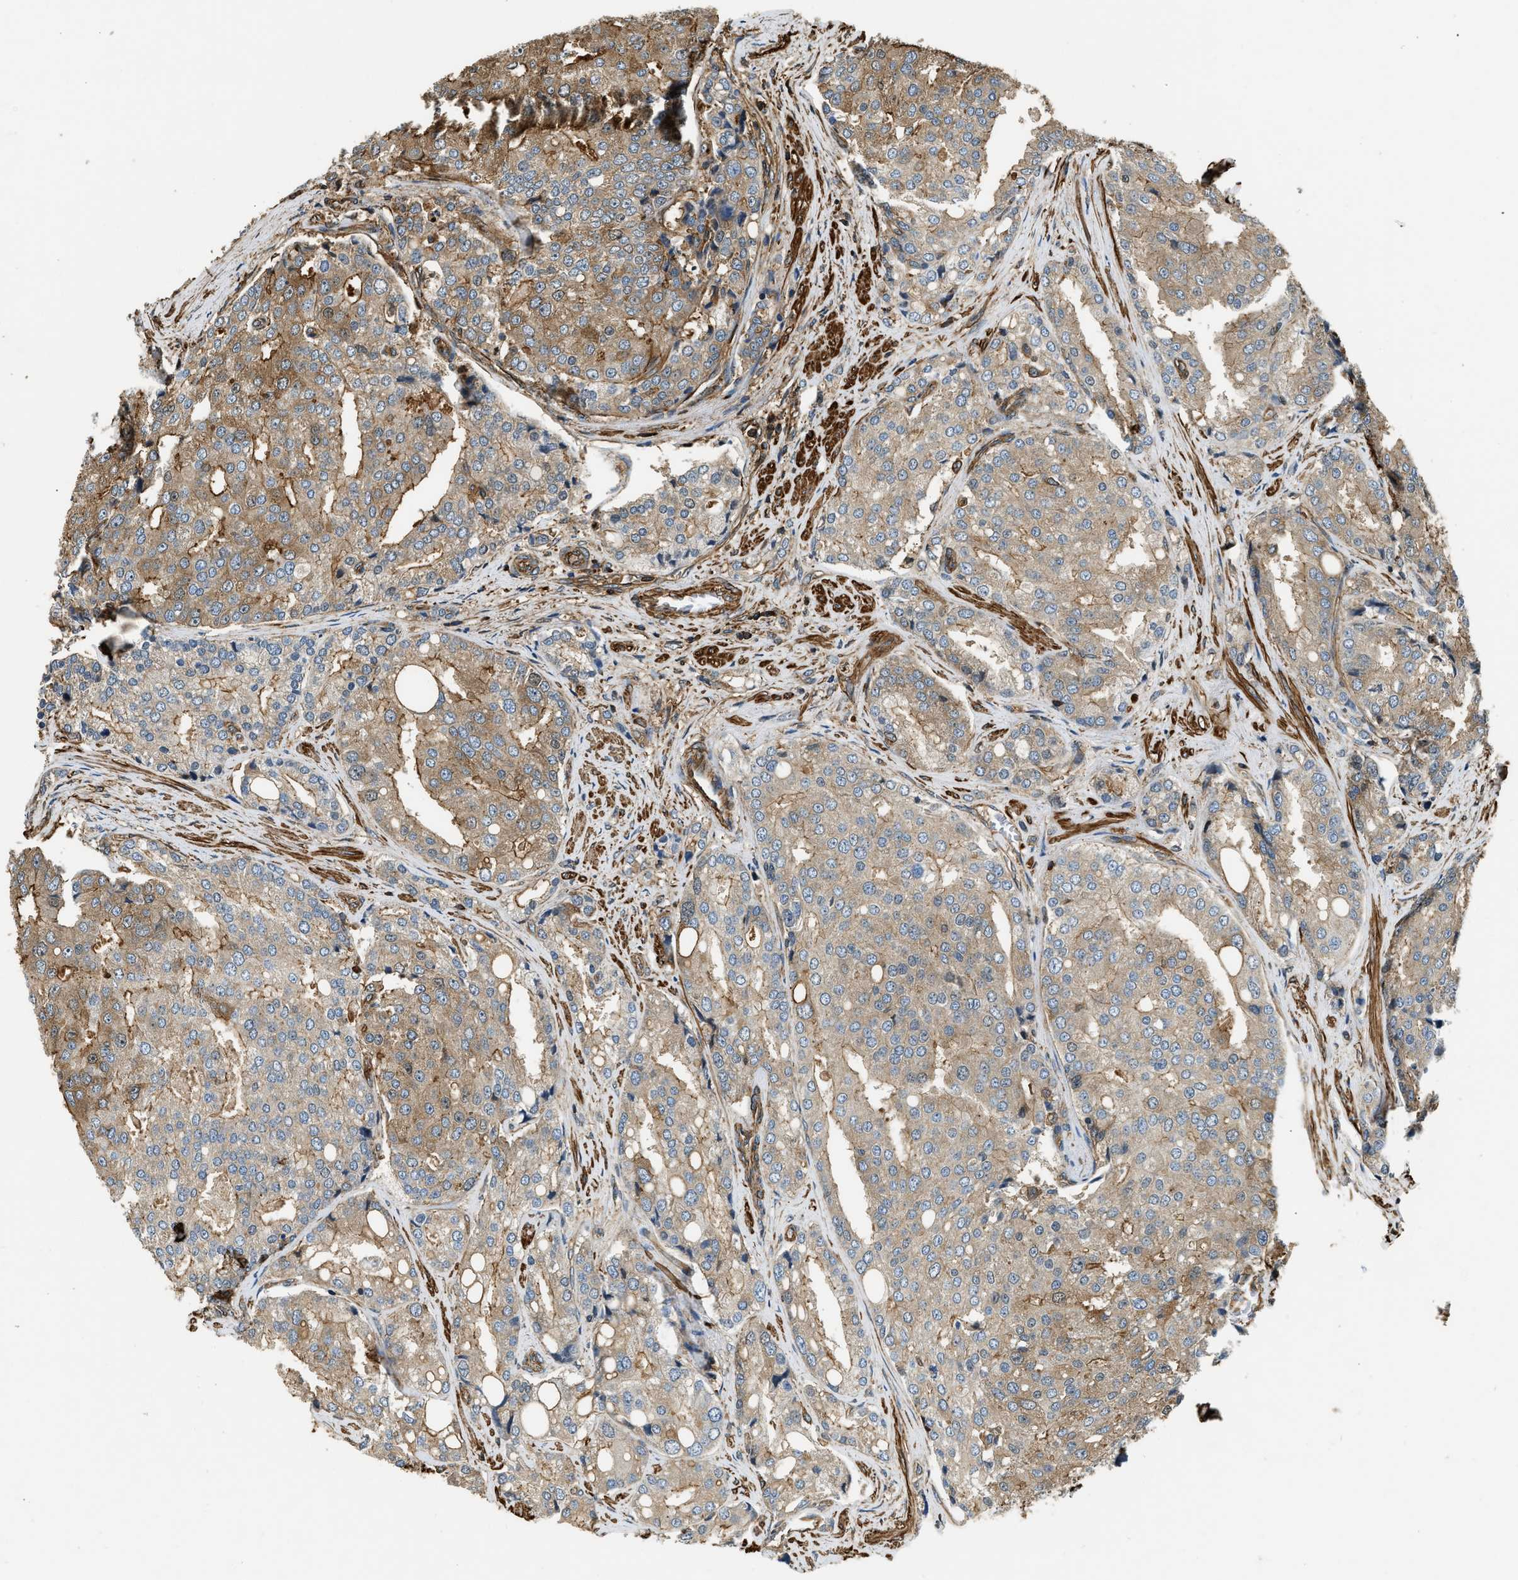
{"staining": {"intensity": "moderate", "quantity": ">75%", "location": "cytoplasmic/membranous"}, "tissue": "prostate cancer", "cell_type": "Tumor cells", "image_type": "cancer", "snomed": [{"axis": "morphology", "description": "Adenocarcinoma, High grade"}, {"axis": "topography", "description": "Prostate"}], "caption": "Immunohistochemistry staining of prostate adenocarcinoma (high-grade), which reveals medium levels of moderate cytoplasmic/membranous positivity in approximately >75% of tumor cells indicating moderate cytoplasmic/membranous protein expression. The staining was performed using DAB (3,3'-diaminobenzidine) (brown) for protein detection and nuclei were counterstained in hematoxylin (blue).", "gene": "YARS1", "patient": {"sex": "male", "age": 50}}